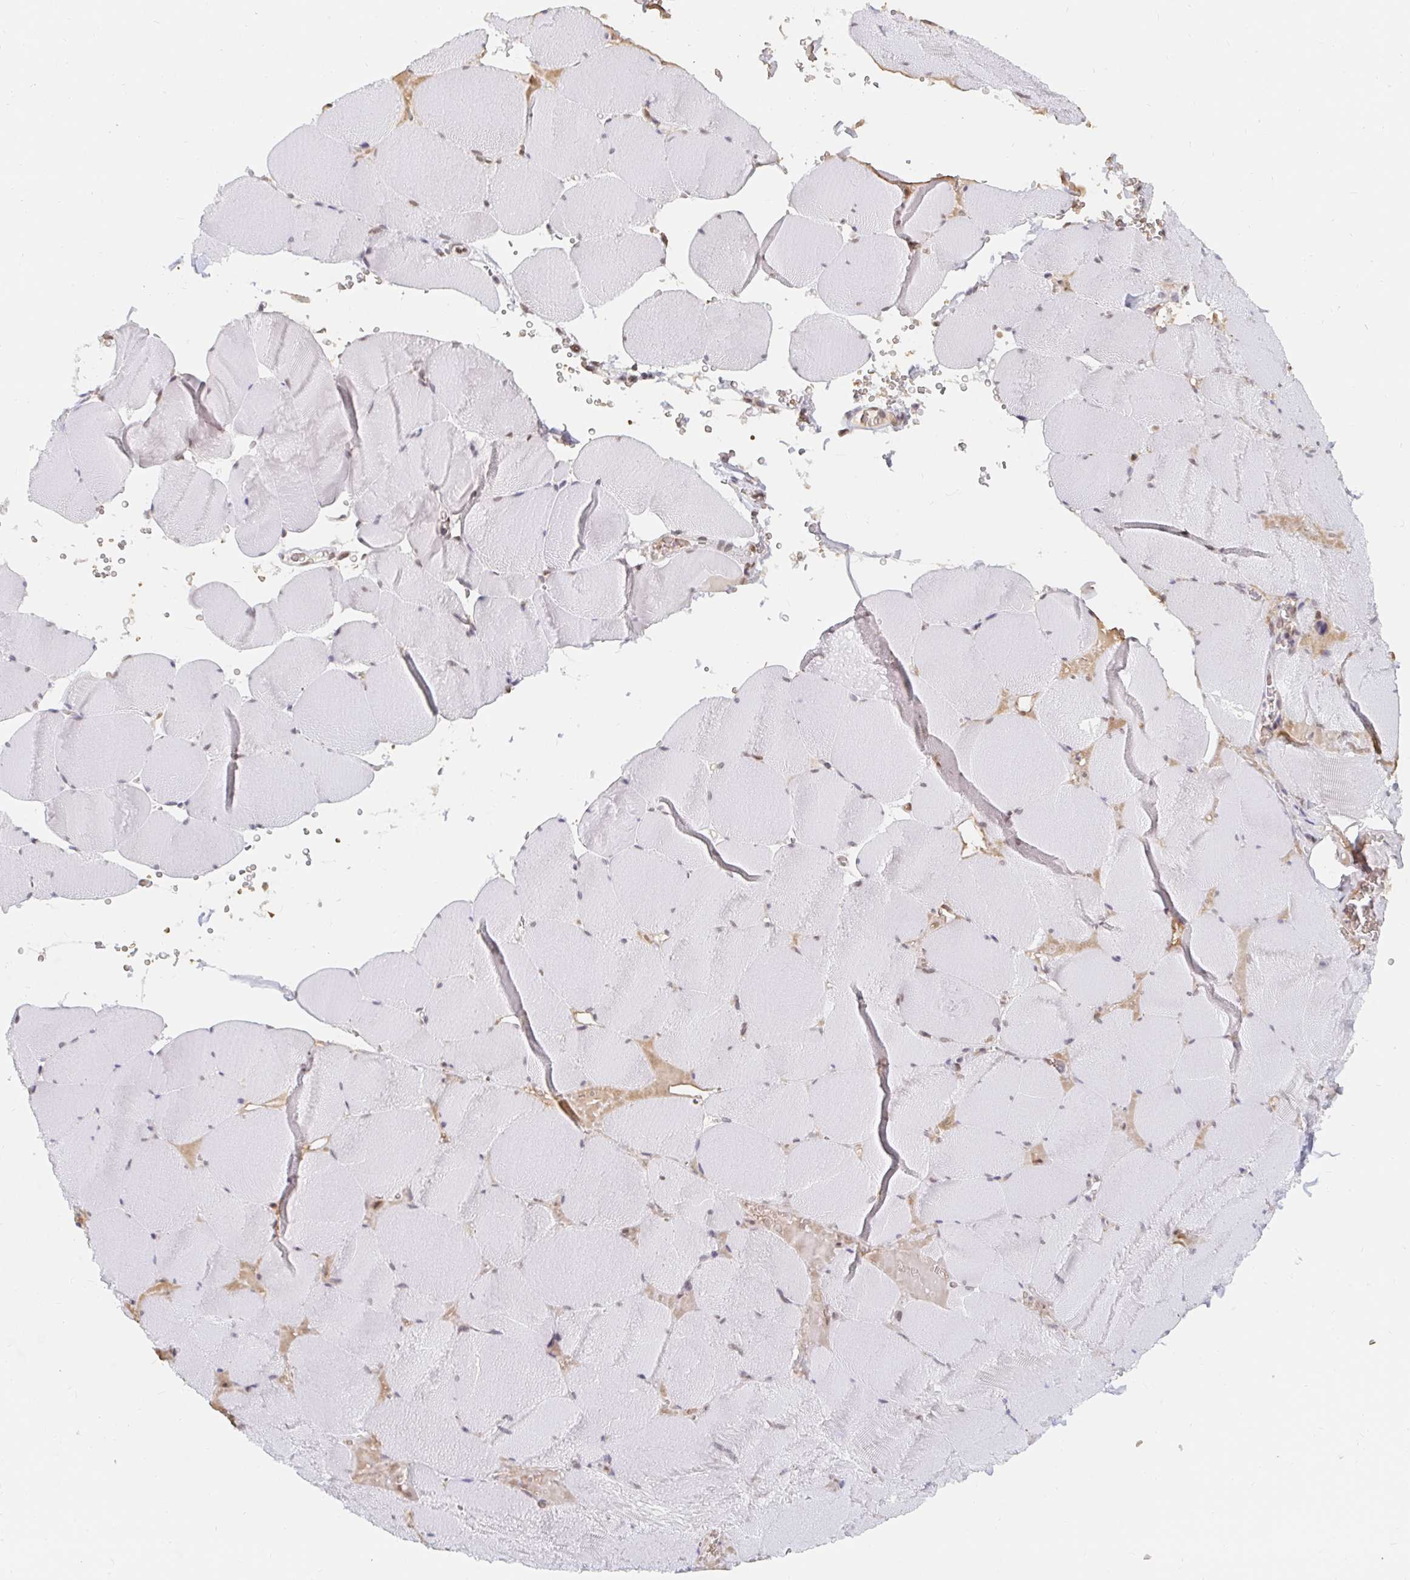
{"staining": {"intensity": "weak", "quantity": "<25%", "location": "nuclear"}, "tissue": "skeletal muscle", "cell_type": "Myocytes", "image_type": "normal", "snomed": [{"axis": "morphology", "description": "Normal tissue, NOS"}, {"axis": "topography", "description": "Skeletal muscle"}, {"axis": "topography", "description": "Head-Neck"}], "caption": "Skeletal muscle stained for a protein using immunohistochemistry reveals no staining myocytes.", "gene": "CHD2", "patient": {"sex": "male", "age": 66}}